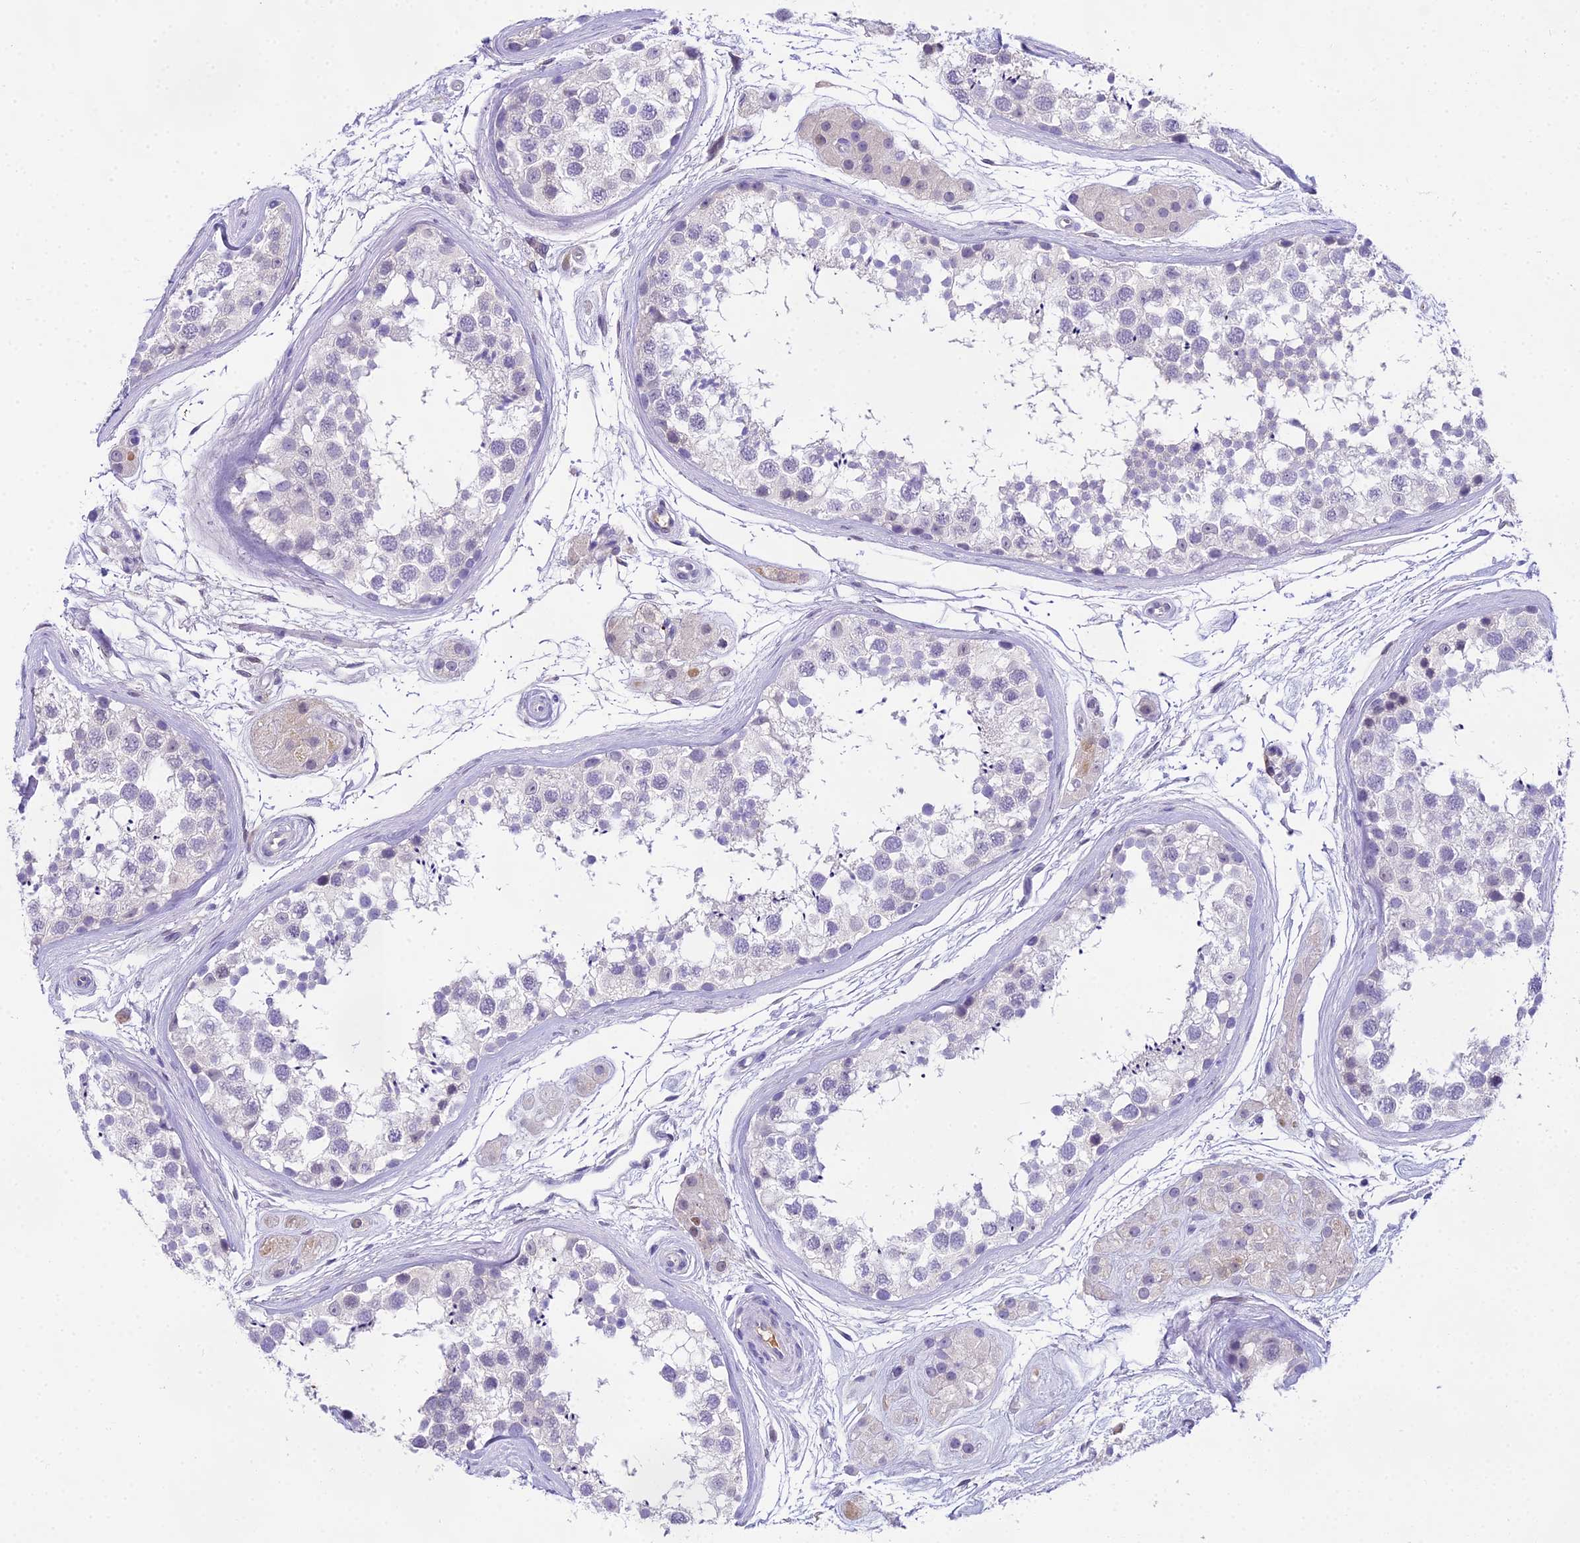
{"staining": {"intensity": "negative", "quantity": "none", "location": "none"}, "tissue": "testis", "cell_type": "Cells in seminiferous ducts", "image_type": "normal", "snomed": [{"axis": "morphology", "description": "Normal tissue, NOS"}, {"axis": "topography", "description": "Testis"}], "caption": "A histopathology image of testis stained for a protein reveals no brown staining in cells in seminiferous ducts. (DAB IHC, high magnification).", "gene": "MAT2A", "patient": {"sex": "male", "age": 56}}